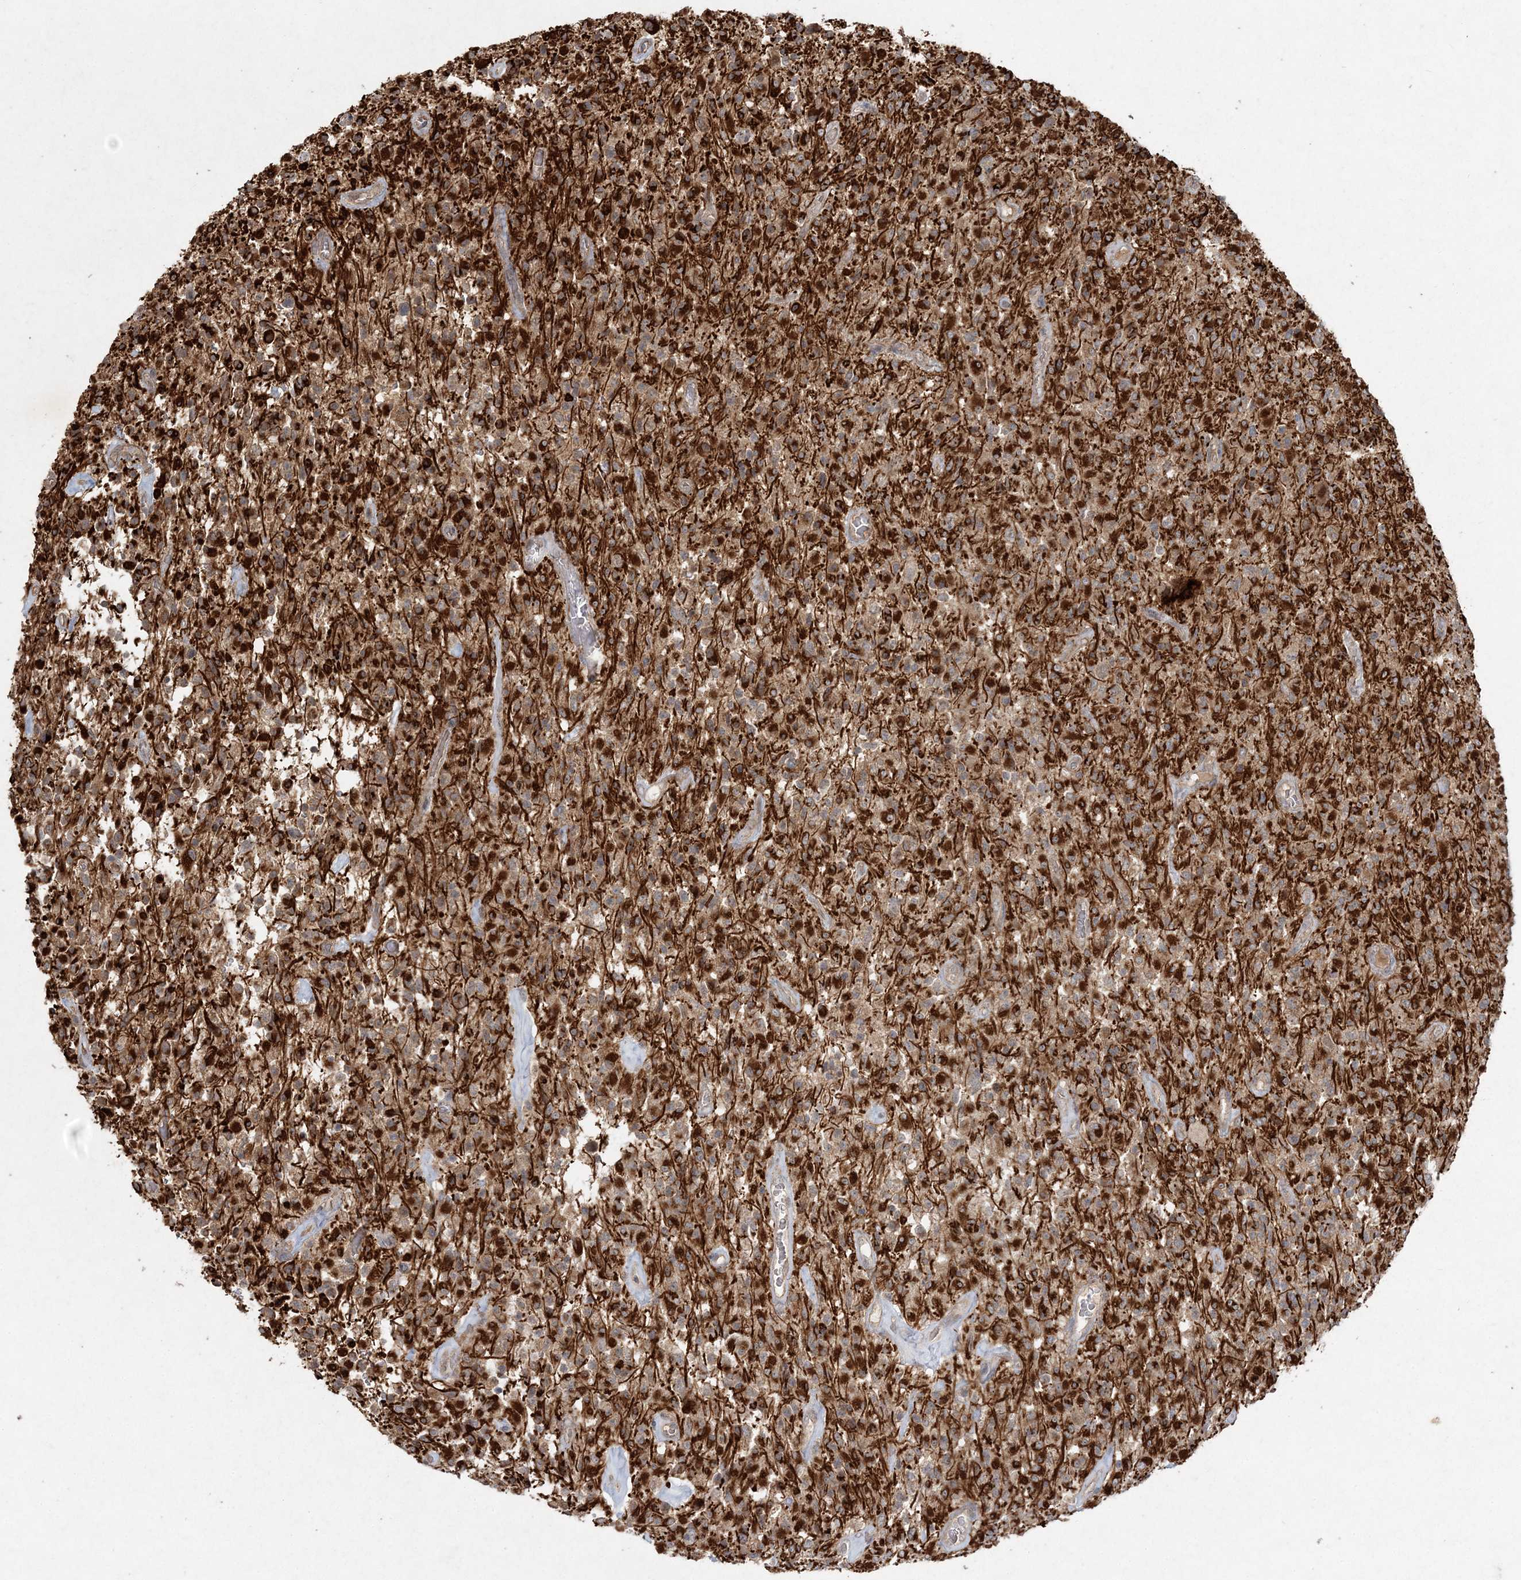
{"staining": {"intensity": "weak", "quantity": ">75%", "location": "cytoplasmic/membranous"}, "tissue": "glioma", "cell_type": "Tumor cells", "image_type": "cancer", "snomed": [{"axis": "morphology", "description": "Glioma, malignant, High grade"}, {"axis": "topography", "description": "Brain"}], "caption": "This is an image of immunohistochemistry (IHC) staining of malignant high-grade glioma, which shows weak expression in the cytoplasmic/membranous of tumor cells.", "gene": "SPRY1", "patient": {"sex": "female", "age": 57}}